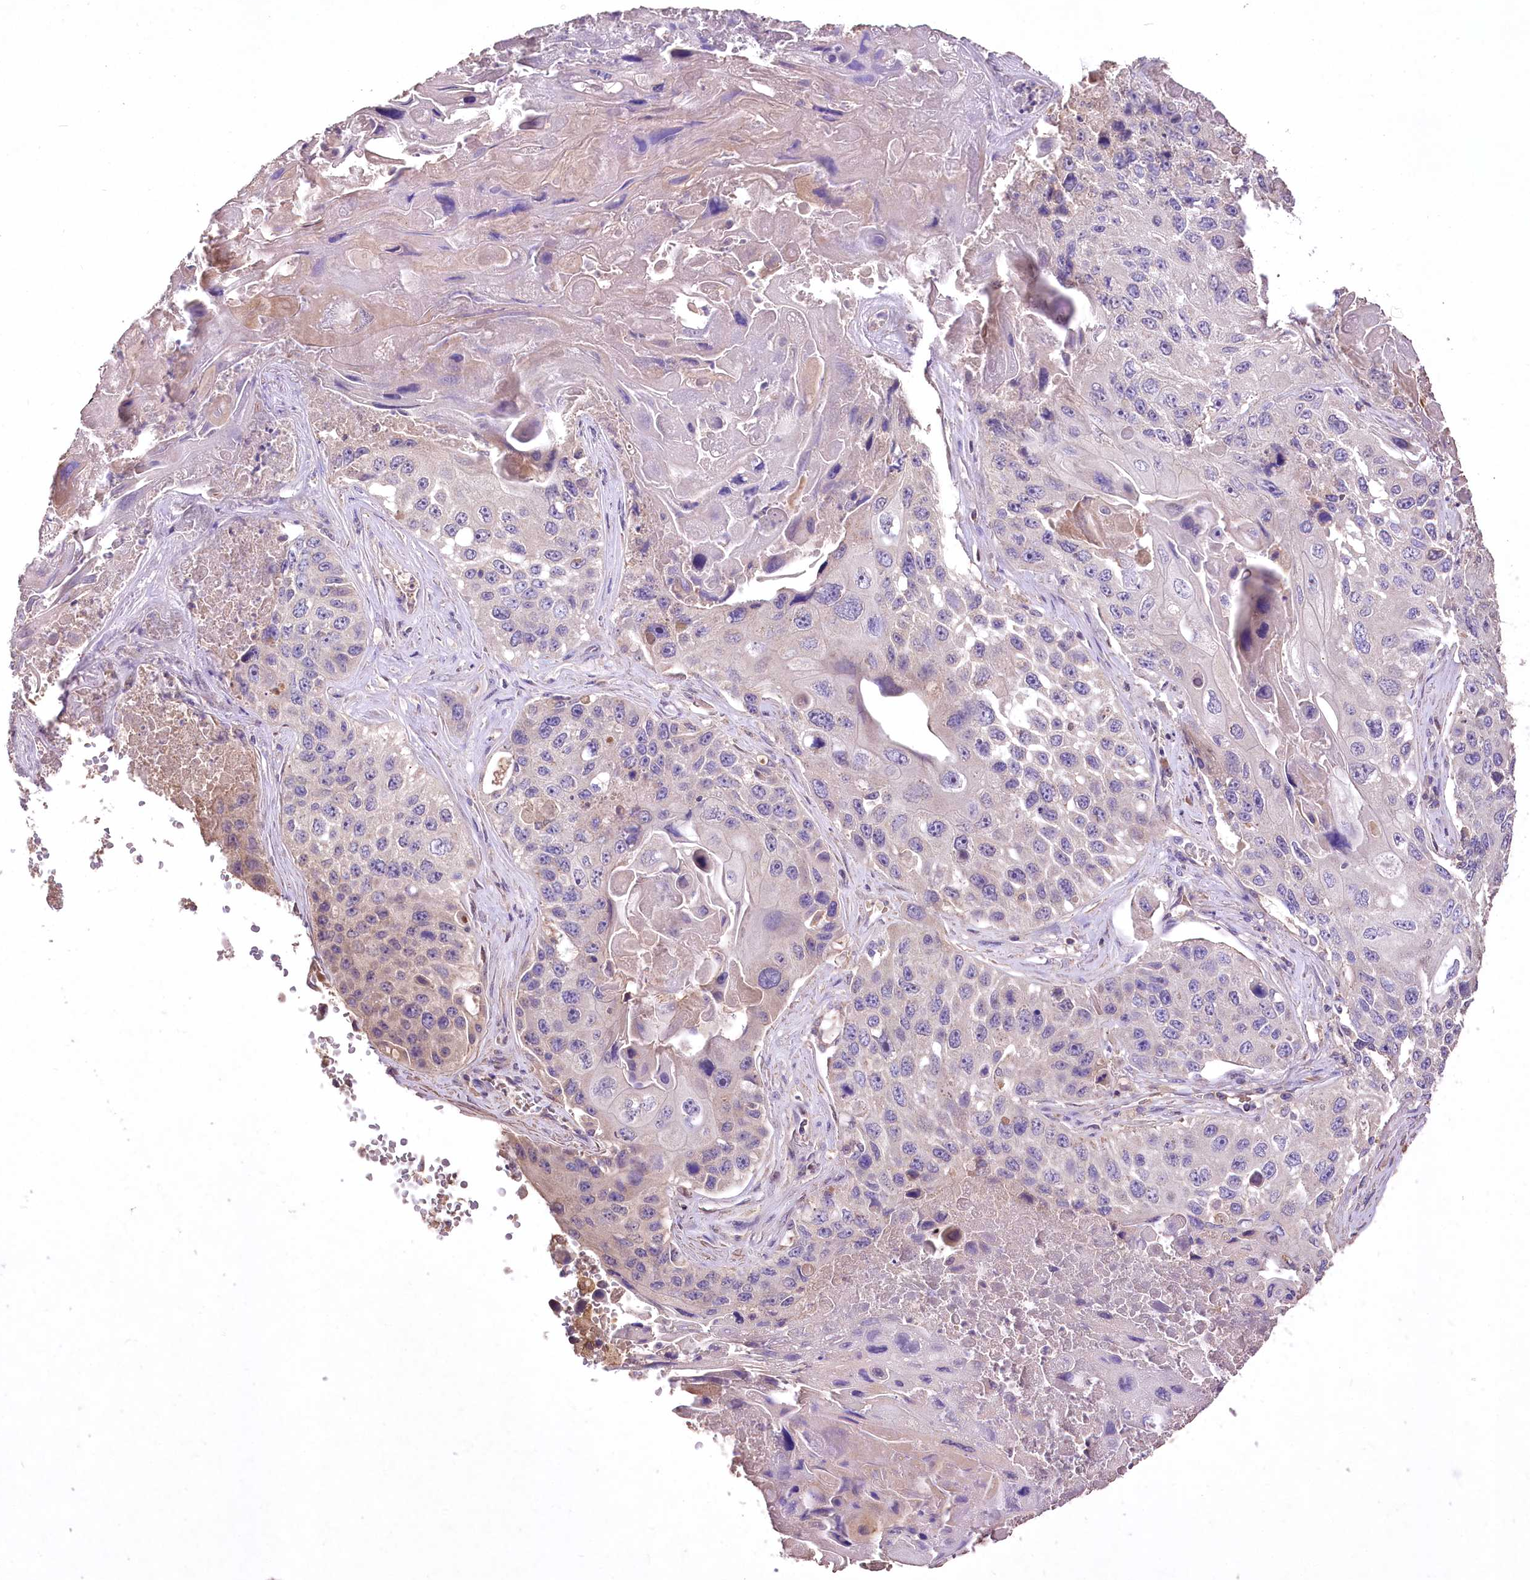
{"staining": {"intensity": "weak", "quantity": "<25%", "location": "cytoplasmic/membranous"}, "tissue": "lung cancer", "cell_type": "Tumor cells", "image_type": "cancer", "snomed": [{"axis": "morphology", "description": "Squamous cell carcinoma, NOS"}, {"axis": "topography", "description": "Lung"}], "caption": "High magnification brightfield microscopy of lung cancer (squamous cell carcinoma) stained with DAB (brown) and counterstained with hematoxylin (blue): tumor cells show no significant expression.", "gene": "PCYOX1L", "patient": {"sex": "male", "age": 61}}